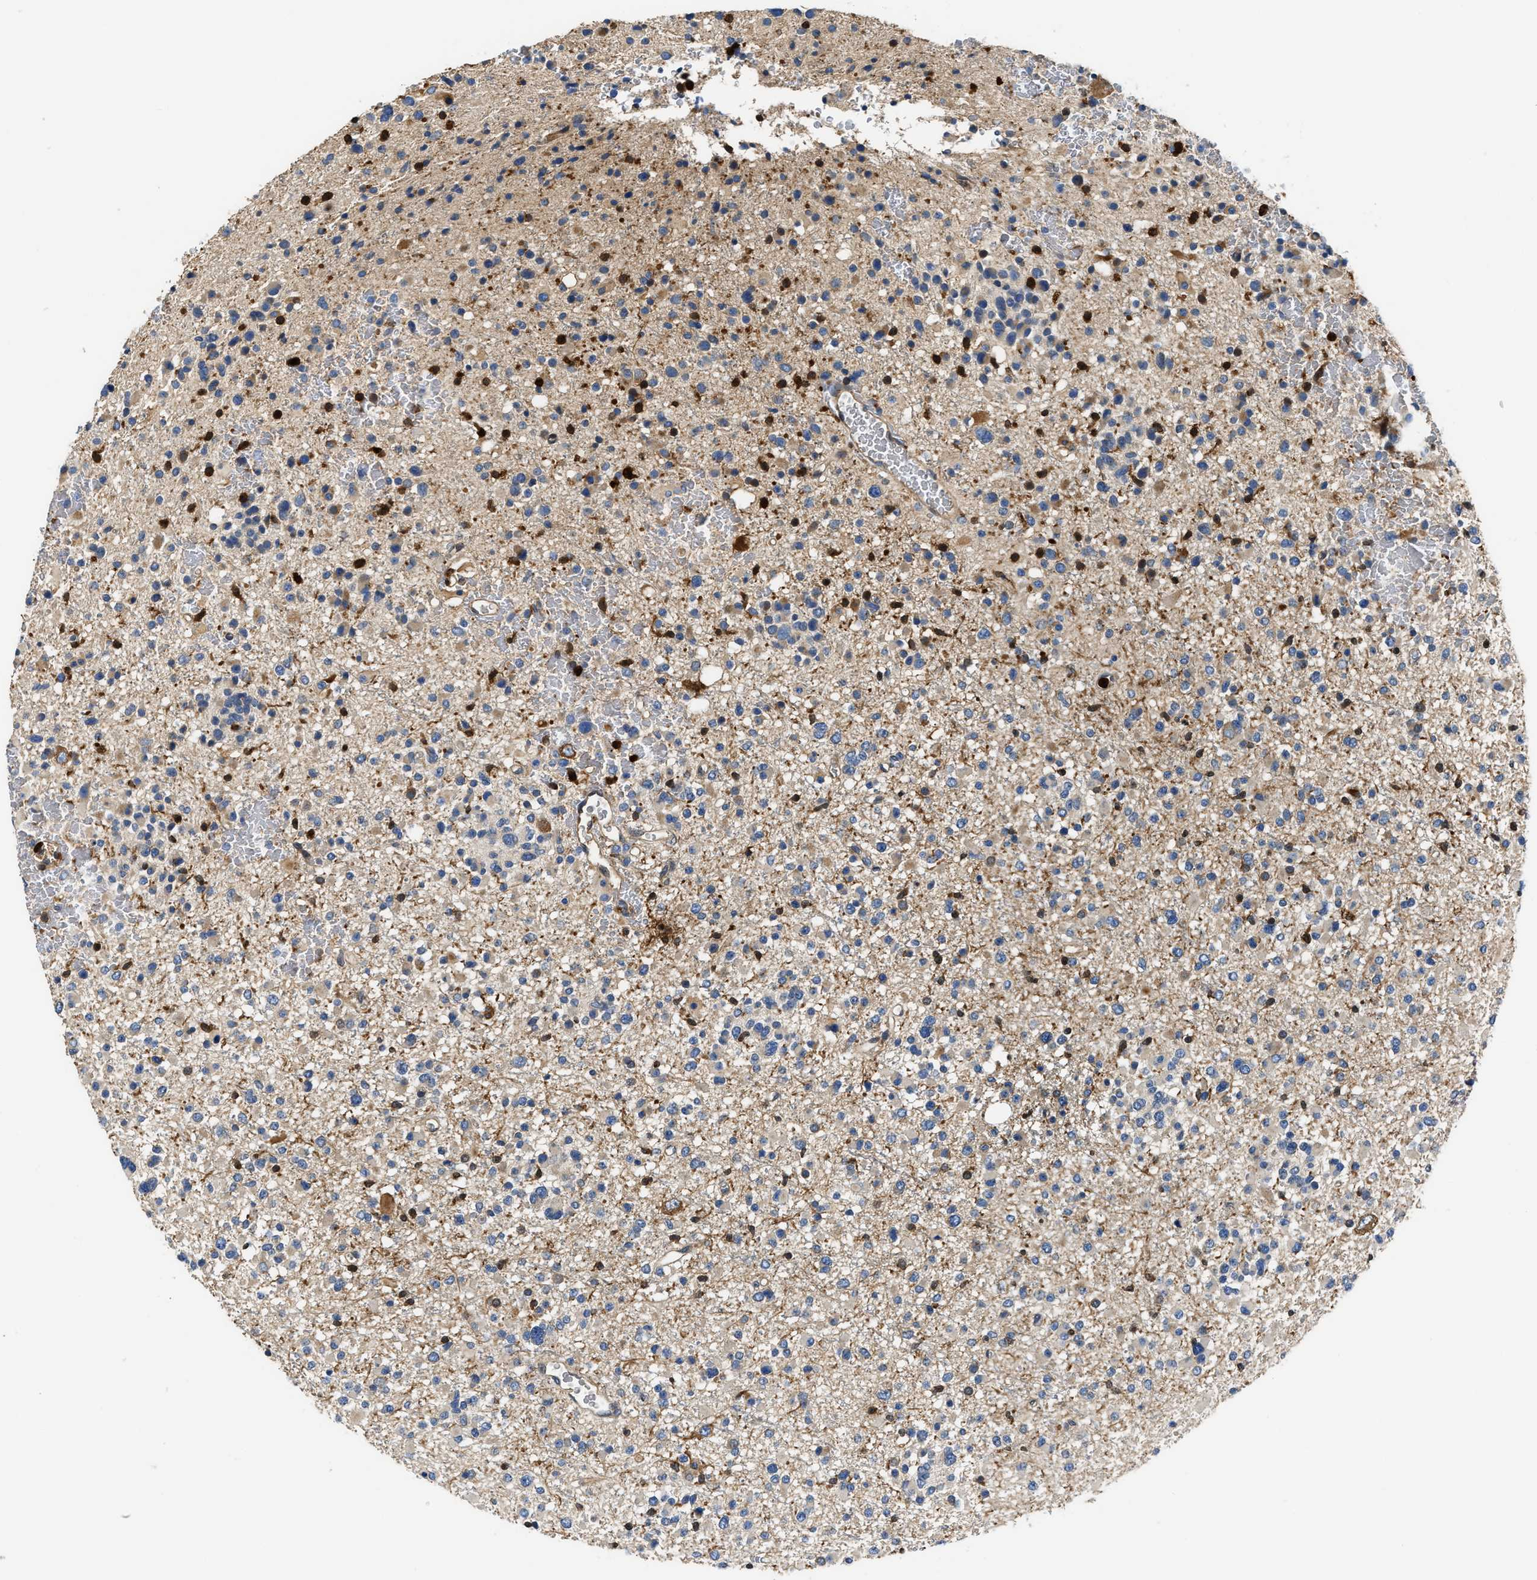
{"staining": {"intensity": "negative", "quantity": "none", "location": "none"}, "tissue": "glioma", "cell_type": "Tumor cells", "image_type": "cancer", "snomed": [{"axis": "morphology", "description": "Glioma, malignant, Low grade"}, {"axis": "topography", "description": "Brain"}], "caption": "Tumor cells show no significant positivity in malignant low-grade glioma. (DAB (3,3'-diaminobenzidine) IHC visualized using brightfield microscopy, high magnification).", "gene": "OSTF1", "patient": {"sex": "female", "age": 22}}